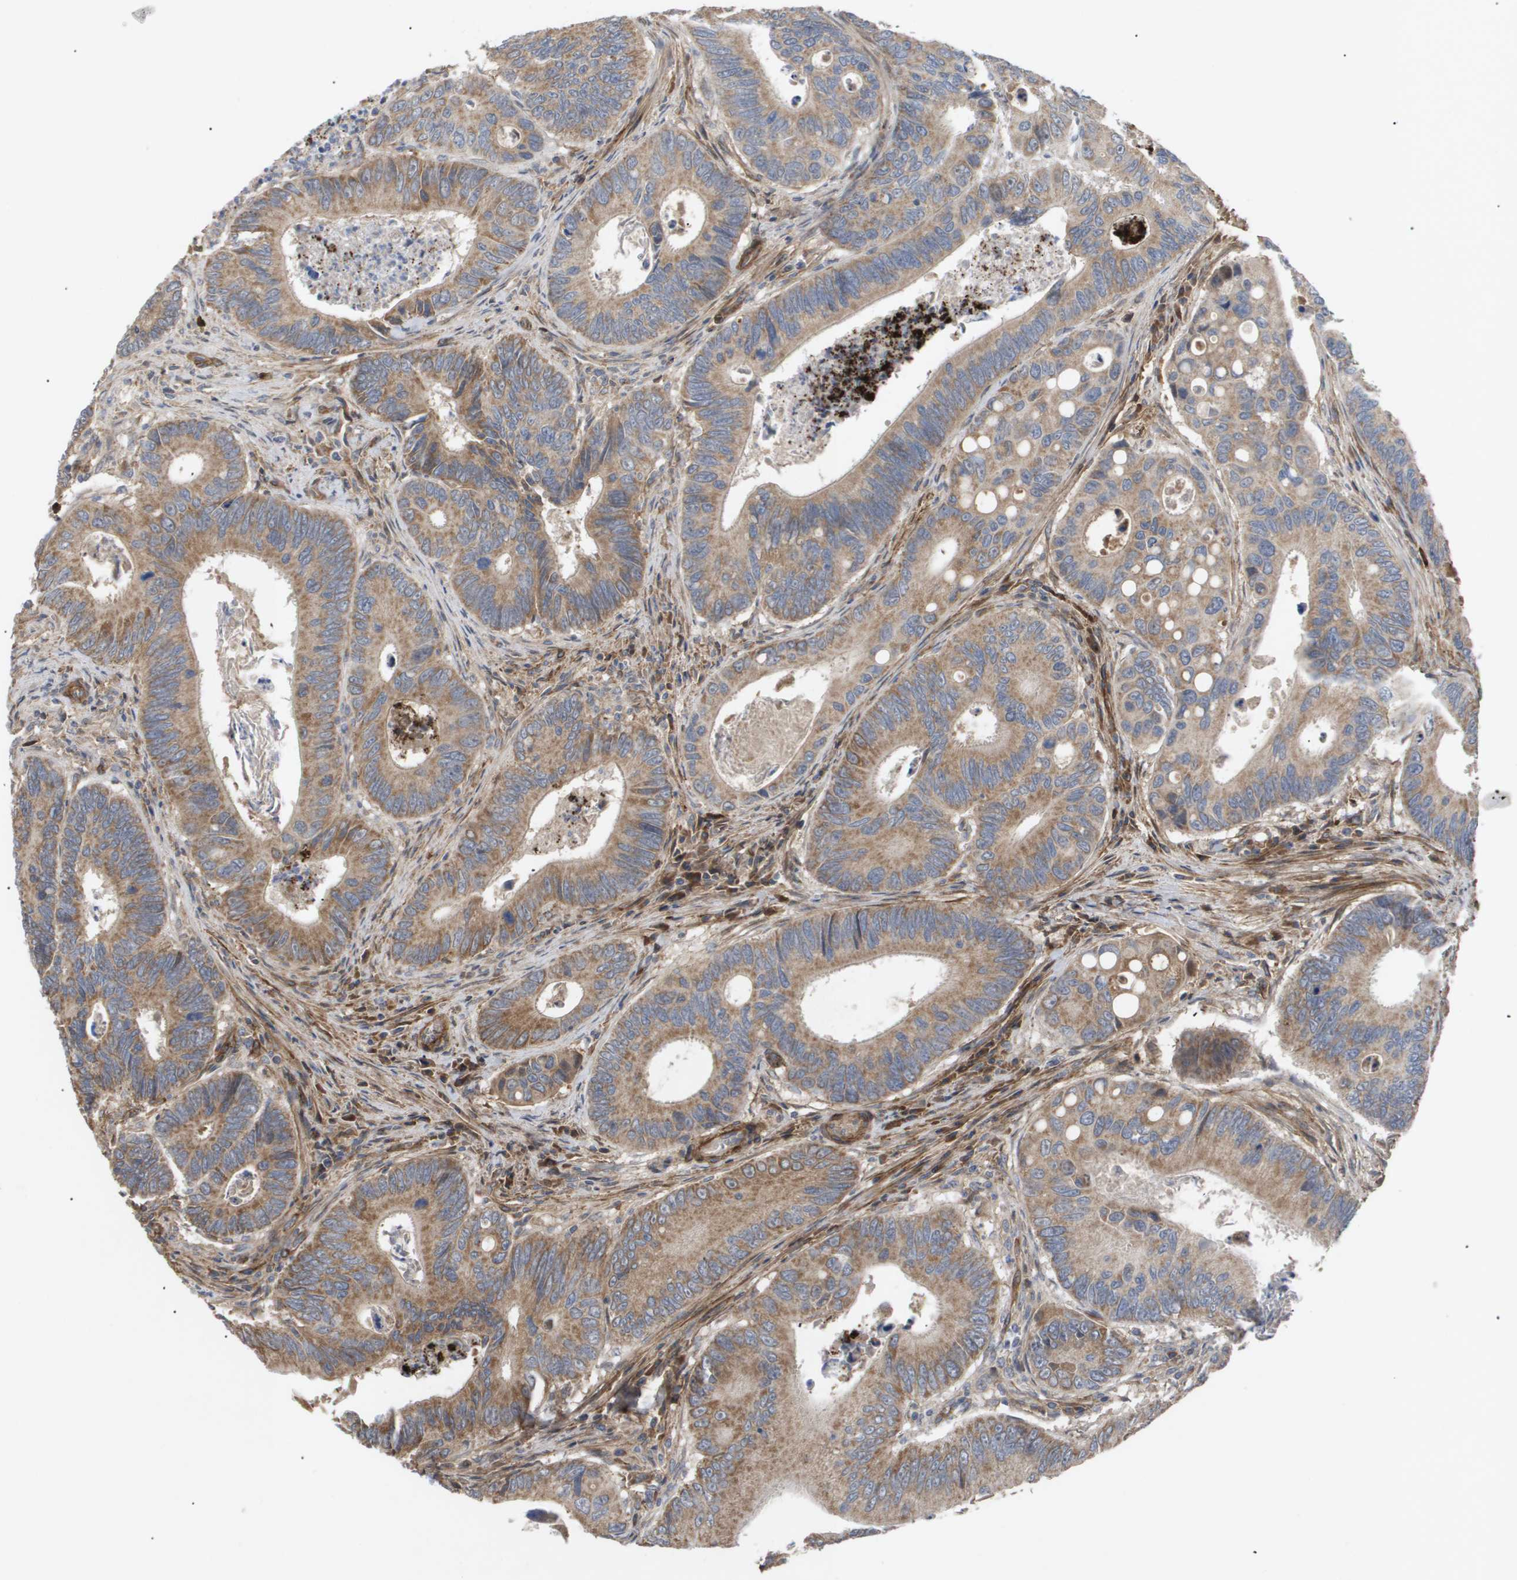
{"staining": {"intensity": "moderate", "quantity": ">75%", "location": "cytoplasmic/membranous"}, "tissue": "colorectal cancer", "cell_type": "Tumor cells", "image_type": "cancer", "snomed": [{"axis": "morphology", "description": "Inflammation, NOS"}, {"axis": "morphology", "description": "Adenocarcinoma, NOS"}, {"axis": "topography", "description": "Colon"}], "caption": "The photomicrograph displays immunohistochemical staining of colorectal adenocarcinoma. There is moderate cytoplasmic/membranous positivity is present in approximately >75% of tumor cells.", "gene": "TNS1", "patient": {"sex": "male", "age": 72}}